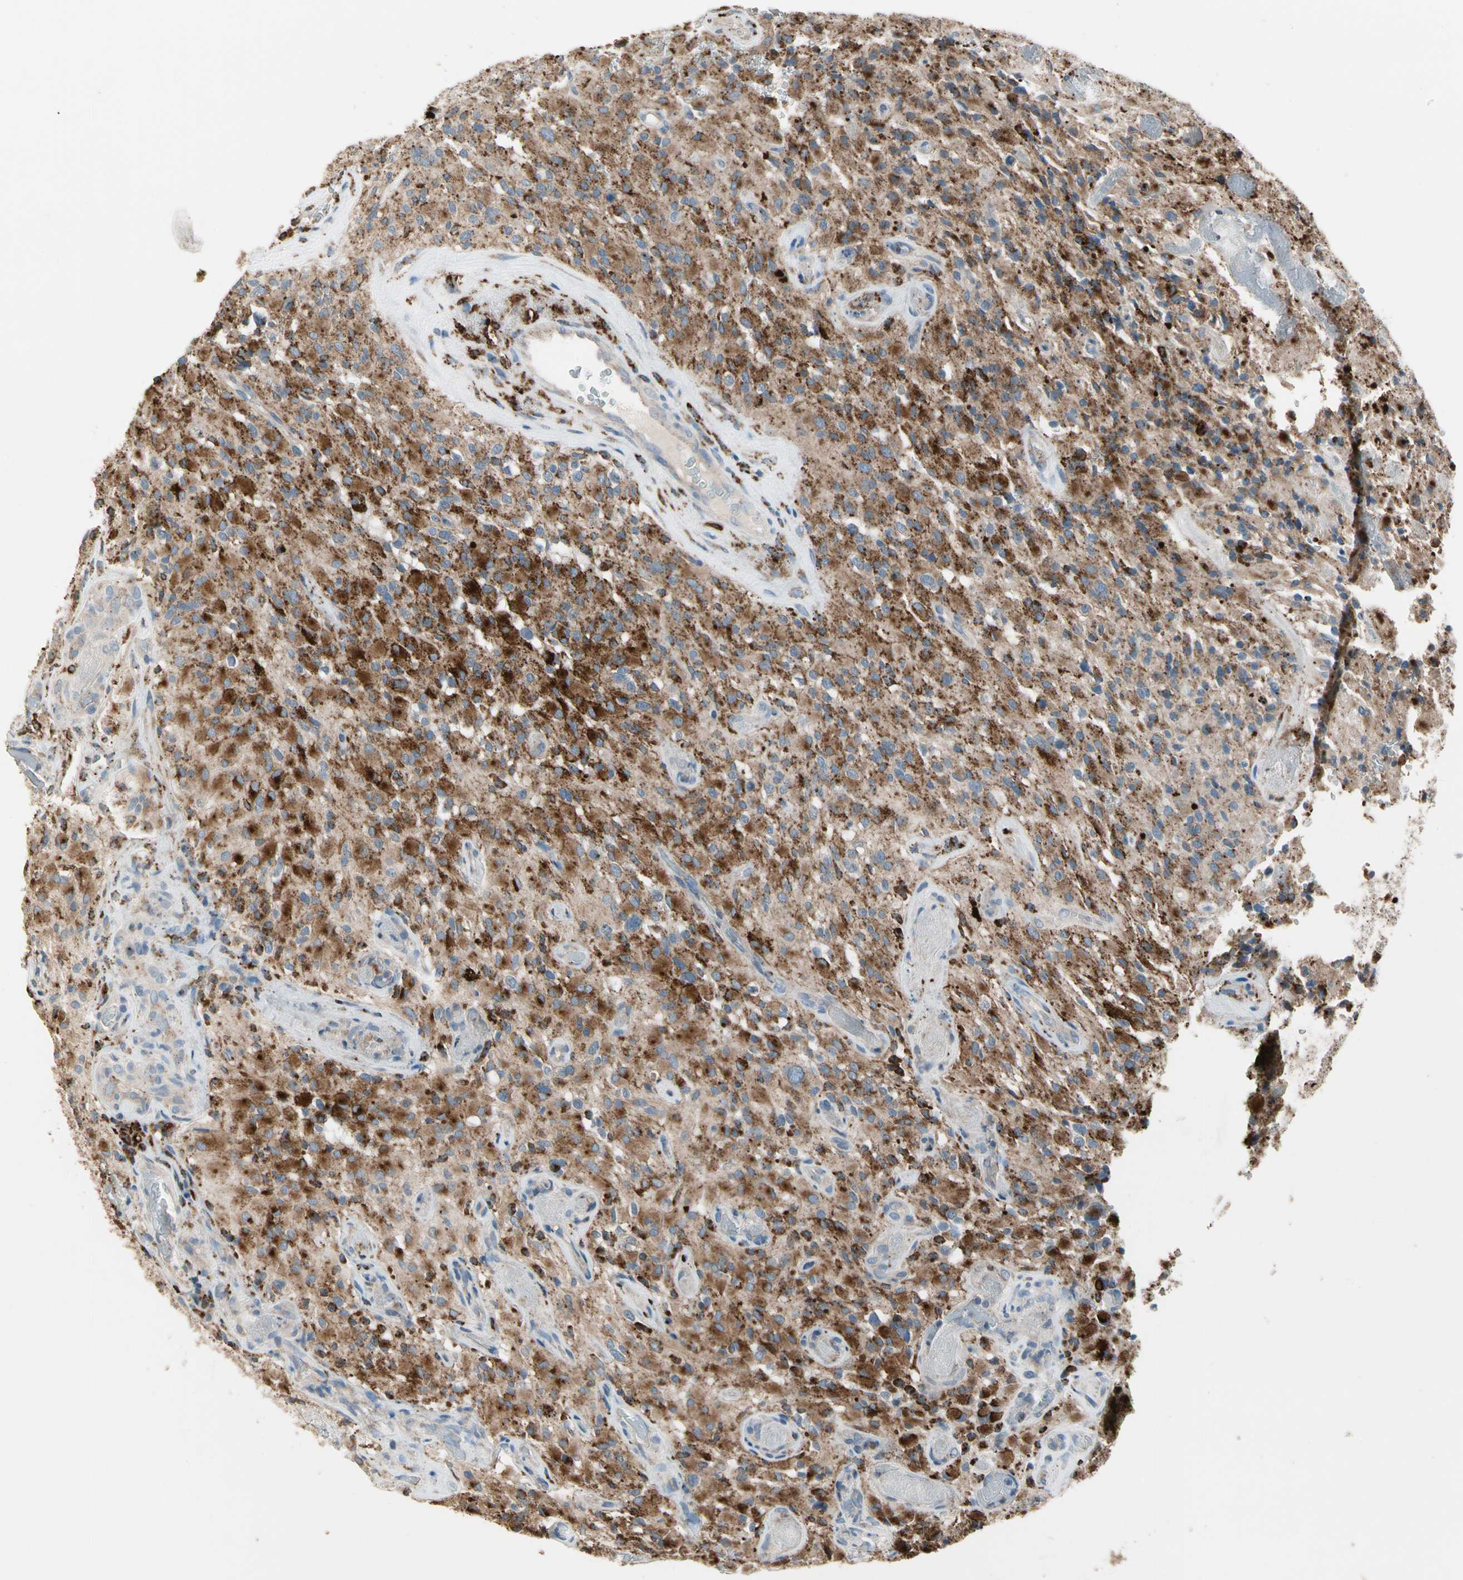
{"staining": {"intensity": "moderate", "quantity": ">75%", "location": "cytoplasmic/membranous"}, "tissue": "glioma", "cell_type": "Tumor cells", "image_type": "cancer", "snomed": [{"axis": "morphology", "description": "Glioma, malignant, High grade"}, {"axis": "topography", "description": "Brain"}], "caption": "An image showing moderate cytoplasmic/membranous staining in about >75% of tumor cells in glioma, as visualized by brown immunohistochemical staining.", "gene": "GM2A", "patient": {"sex": "male", "age": 71}}